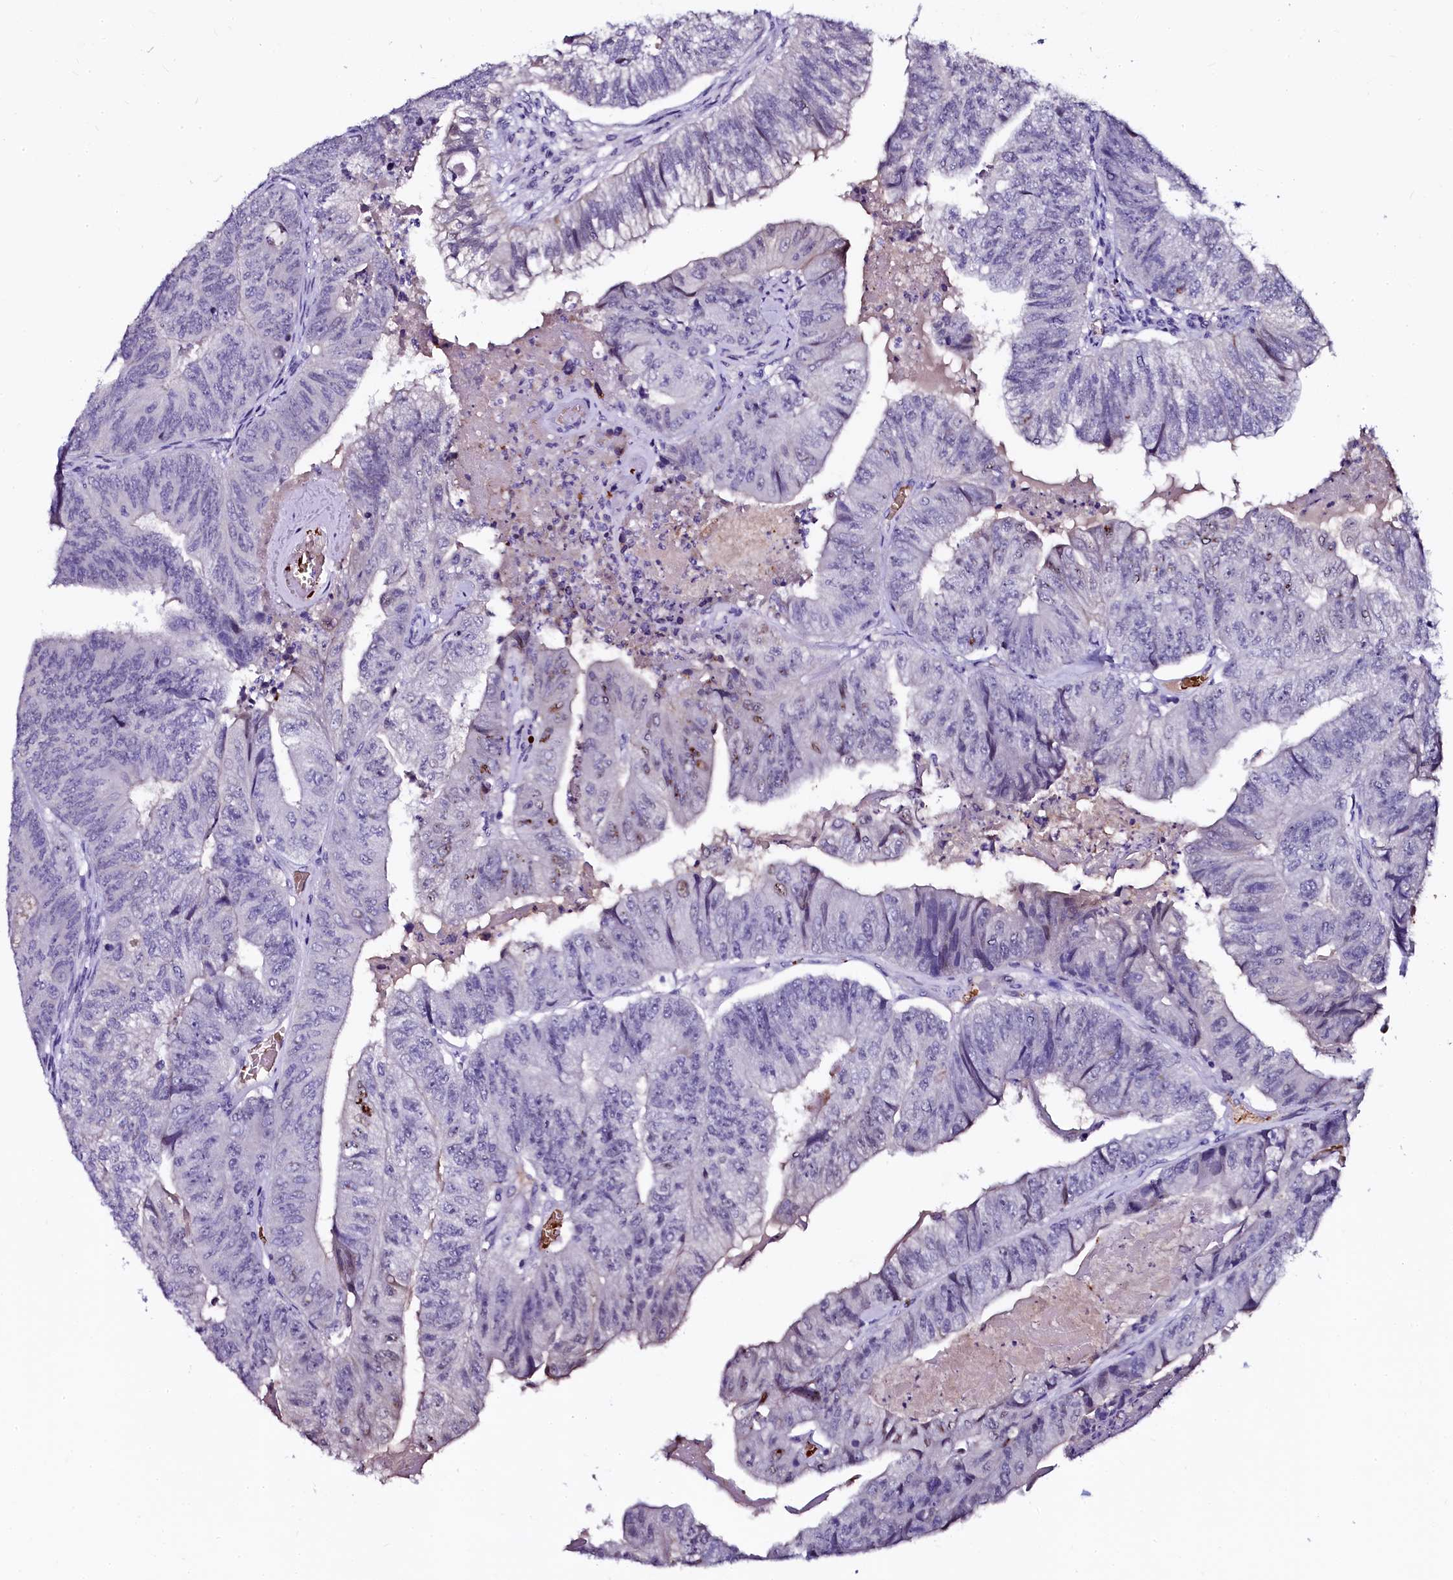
{"staining": {"intensity": "negative", "quantity": "none", "location": "none"}, "tissue": "colorectal cancer", "cell_type": "Tumor cells", "image_type": "cancer", "snomed": [{"axis": "morphology", "description": "Adenocarcinoma, NOS"}, {"axis": "topography", "description": "Colon"}], "caption": "Micrograph shows no protein expression in tumor cells of colorectal cancer (adenocarcinoma) tissue.", "gene": "CTDSPL2", "patient": {"sex": "female", "age": 67}}